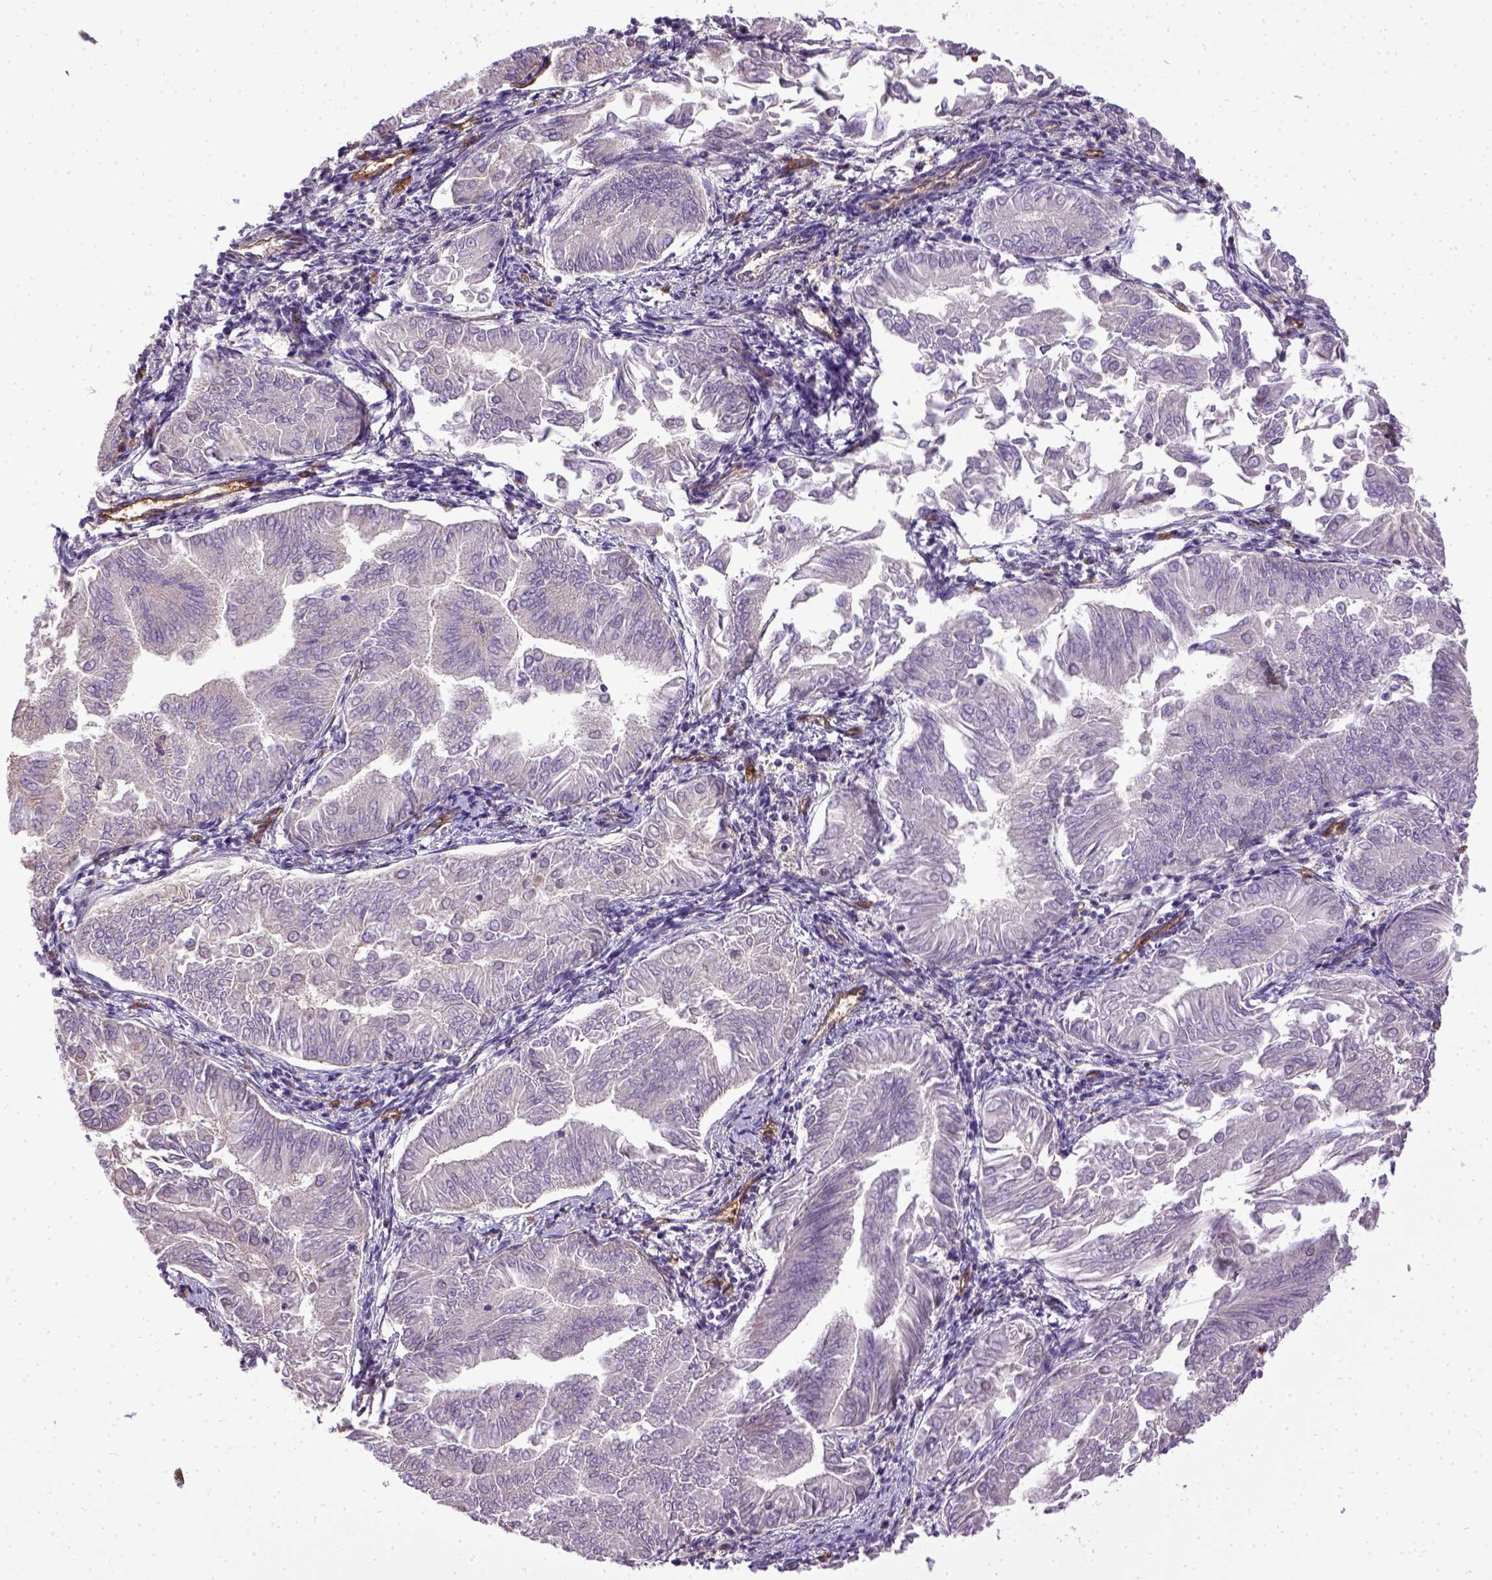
{"staining": {"intensity": "weak", "quantity": "<25%", "location": "cytoplasmic/membranous"}, "tissue": "endometrial cancer", "cell_type": "Tumor cells", "image_type": "cancer", "snomed": [{"axis": "morphology", "description": "Adenocarcinoma, NOS"}, {"axis": "topography", "description": "Endometrium"}], "caption": "Immunohistochemical staining of endometrial cancer (adenocarcinoma) exhibits no significant positivity in tumor cells.", "gene": "ENG", "patient": {"sex": "female", "age": 53}}